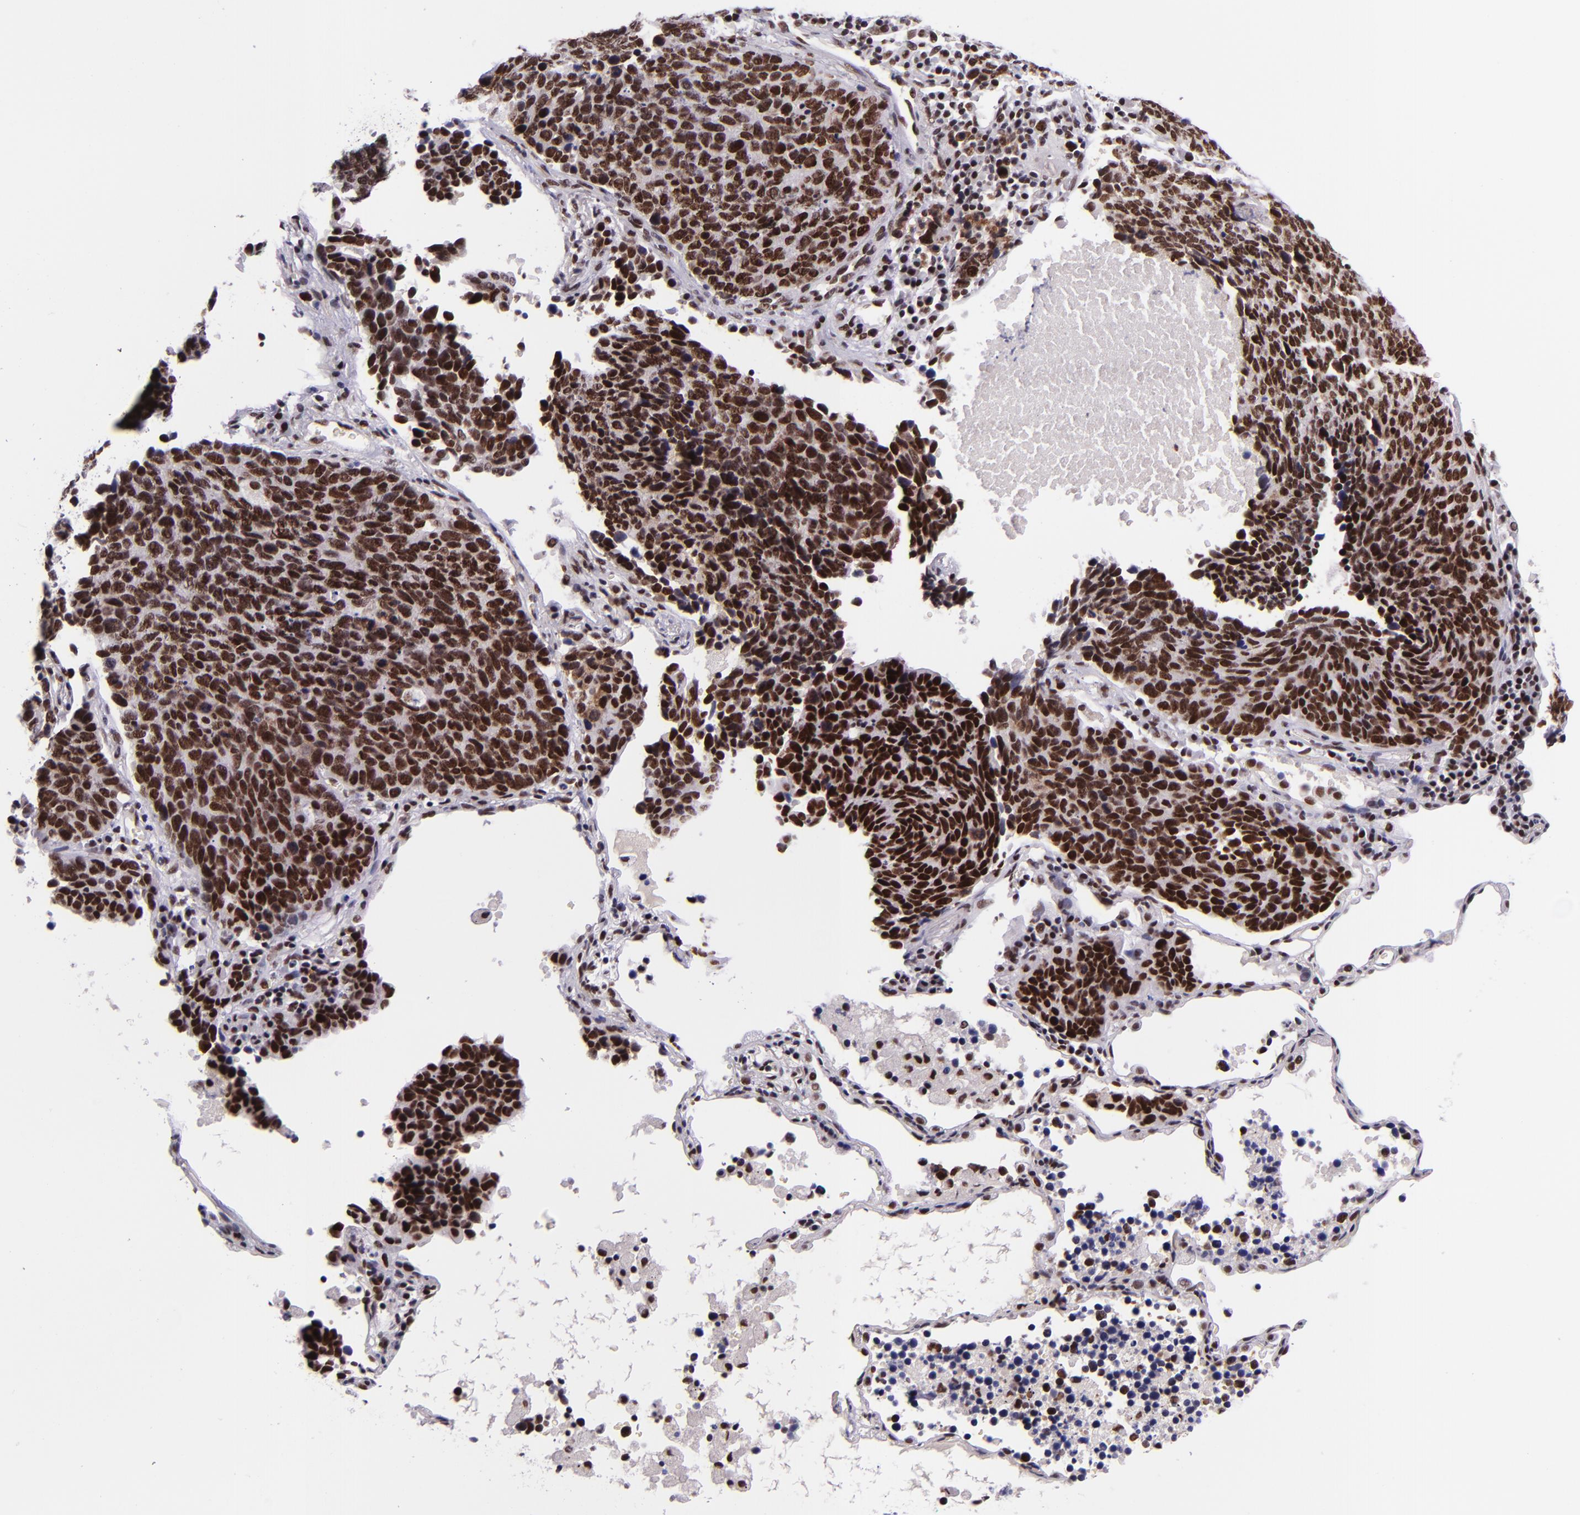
{"staining": {"intensity": "strong", "quantity": ">75%", "location": "nuclear"}, "tissue": "lung cancer", "cell_type": "Tumor cells", "image_type": "cancer", "snomed": [{"axis": "morphology", "description": "Neoplasm, malignant, NOS"}, {"axis": "topography", "description": "Lung"}], "caption": "Brown immunohistochemical staining in human lung neoplasm (malignant) displays strong nuclear expression in approximately >75% of tumor cells.", "gene": "GPKOW", "patient": {"sex": "female", "age": 75}}